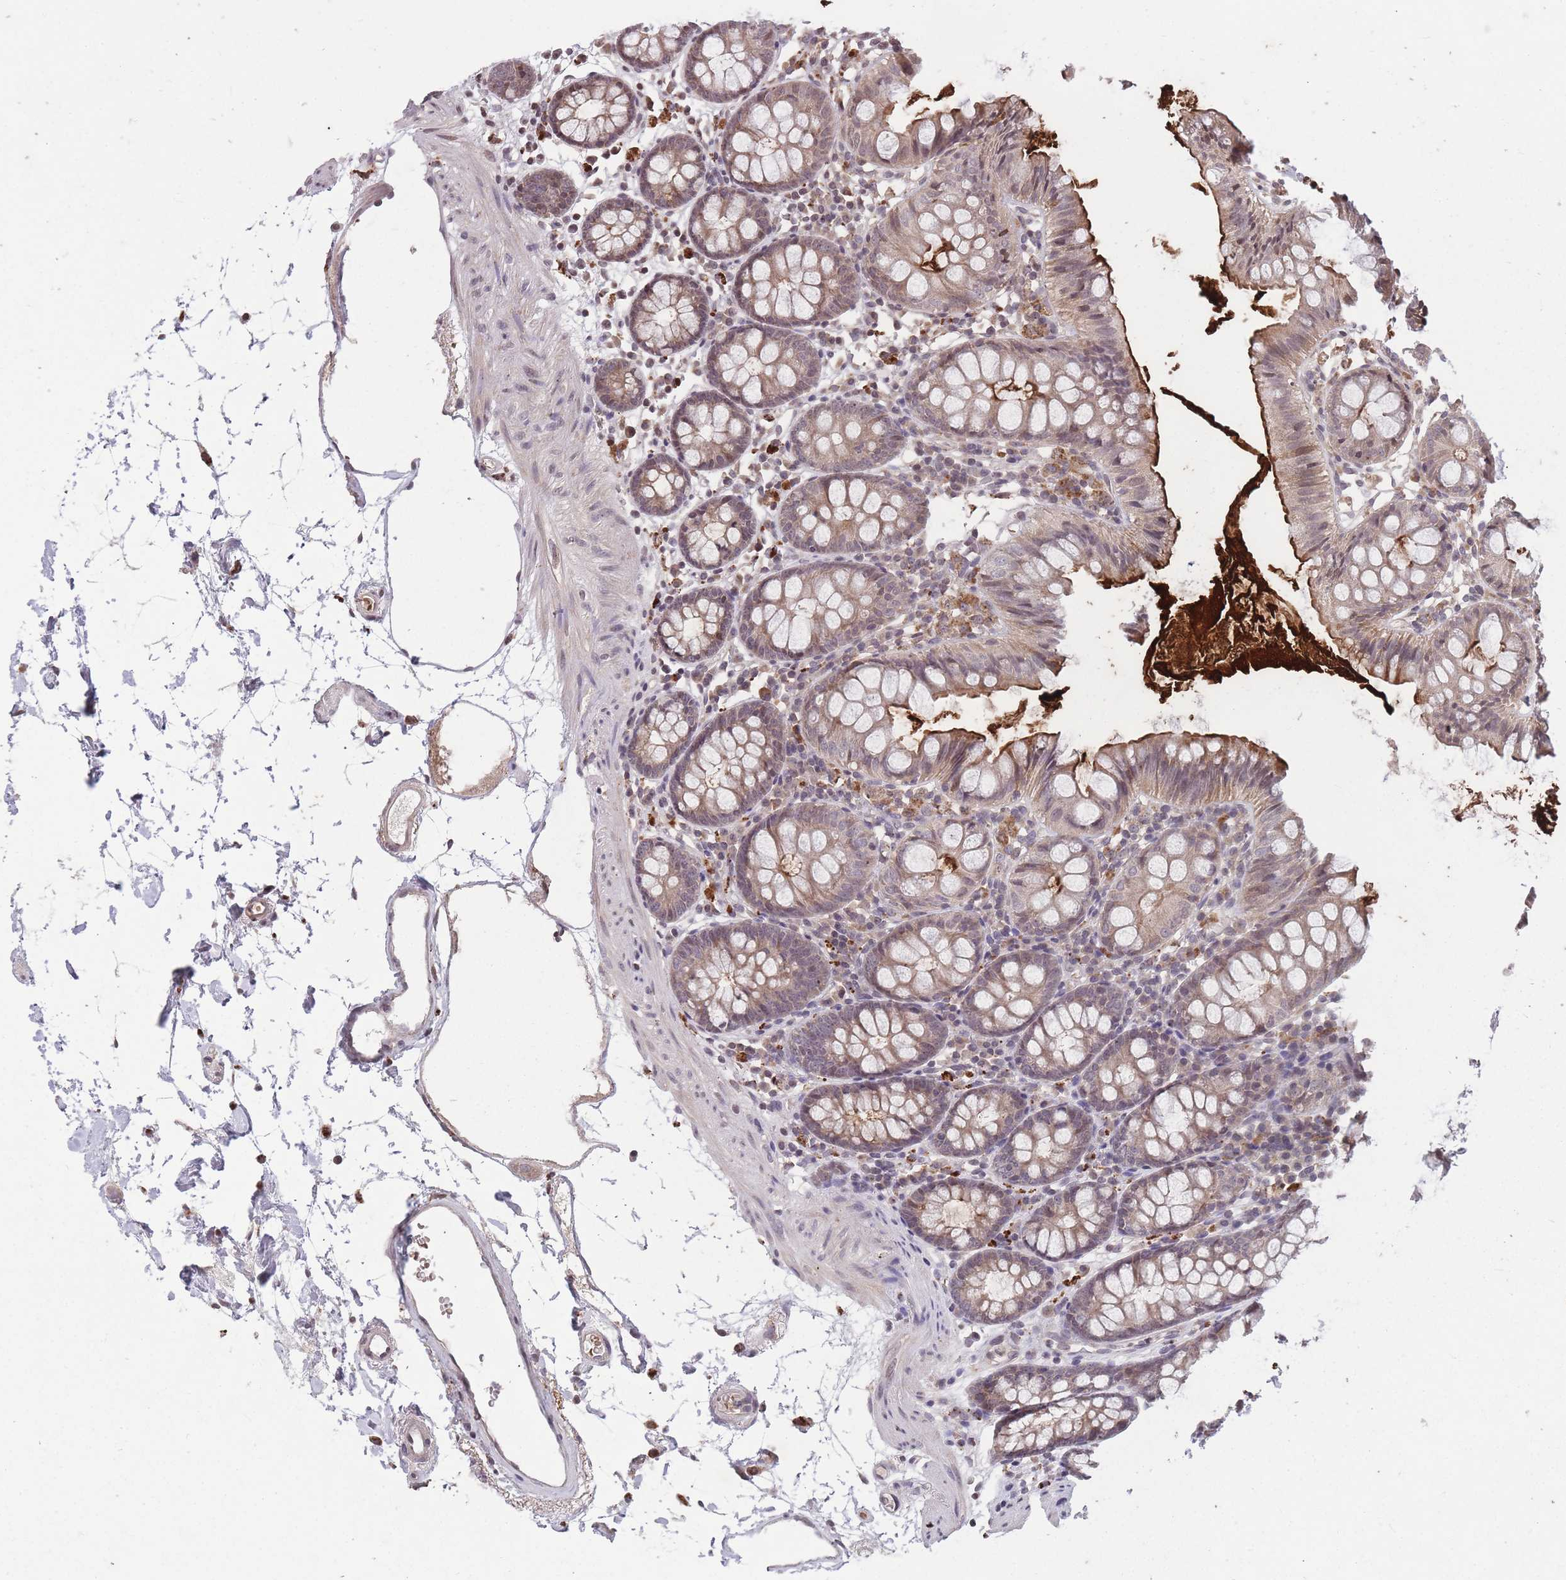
{"staining": {"intensity": "weak", "quantity": "25%-75%", "location": "cytoplasmic/membranous"}, "tissue": "colon", "cell_type": "Endothelial cells", "image_type": "normal", "snomed": [{"axis": "morphology", "description": "Normal tissue, NOS"}, {"axis": "topography", "description": "Colon"}], "caption": "IHC image of benign colon: colon stained using IHC reveals low levels of weak protein expression localized specifically in the cytoplasmic/membranous of endothelial cells, appearing as a cytoplasmic/membranous brown color.", "gene": "GGT5", "patient": {"sex": "female", "age": 84}}